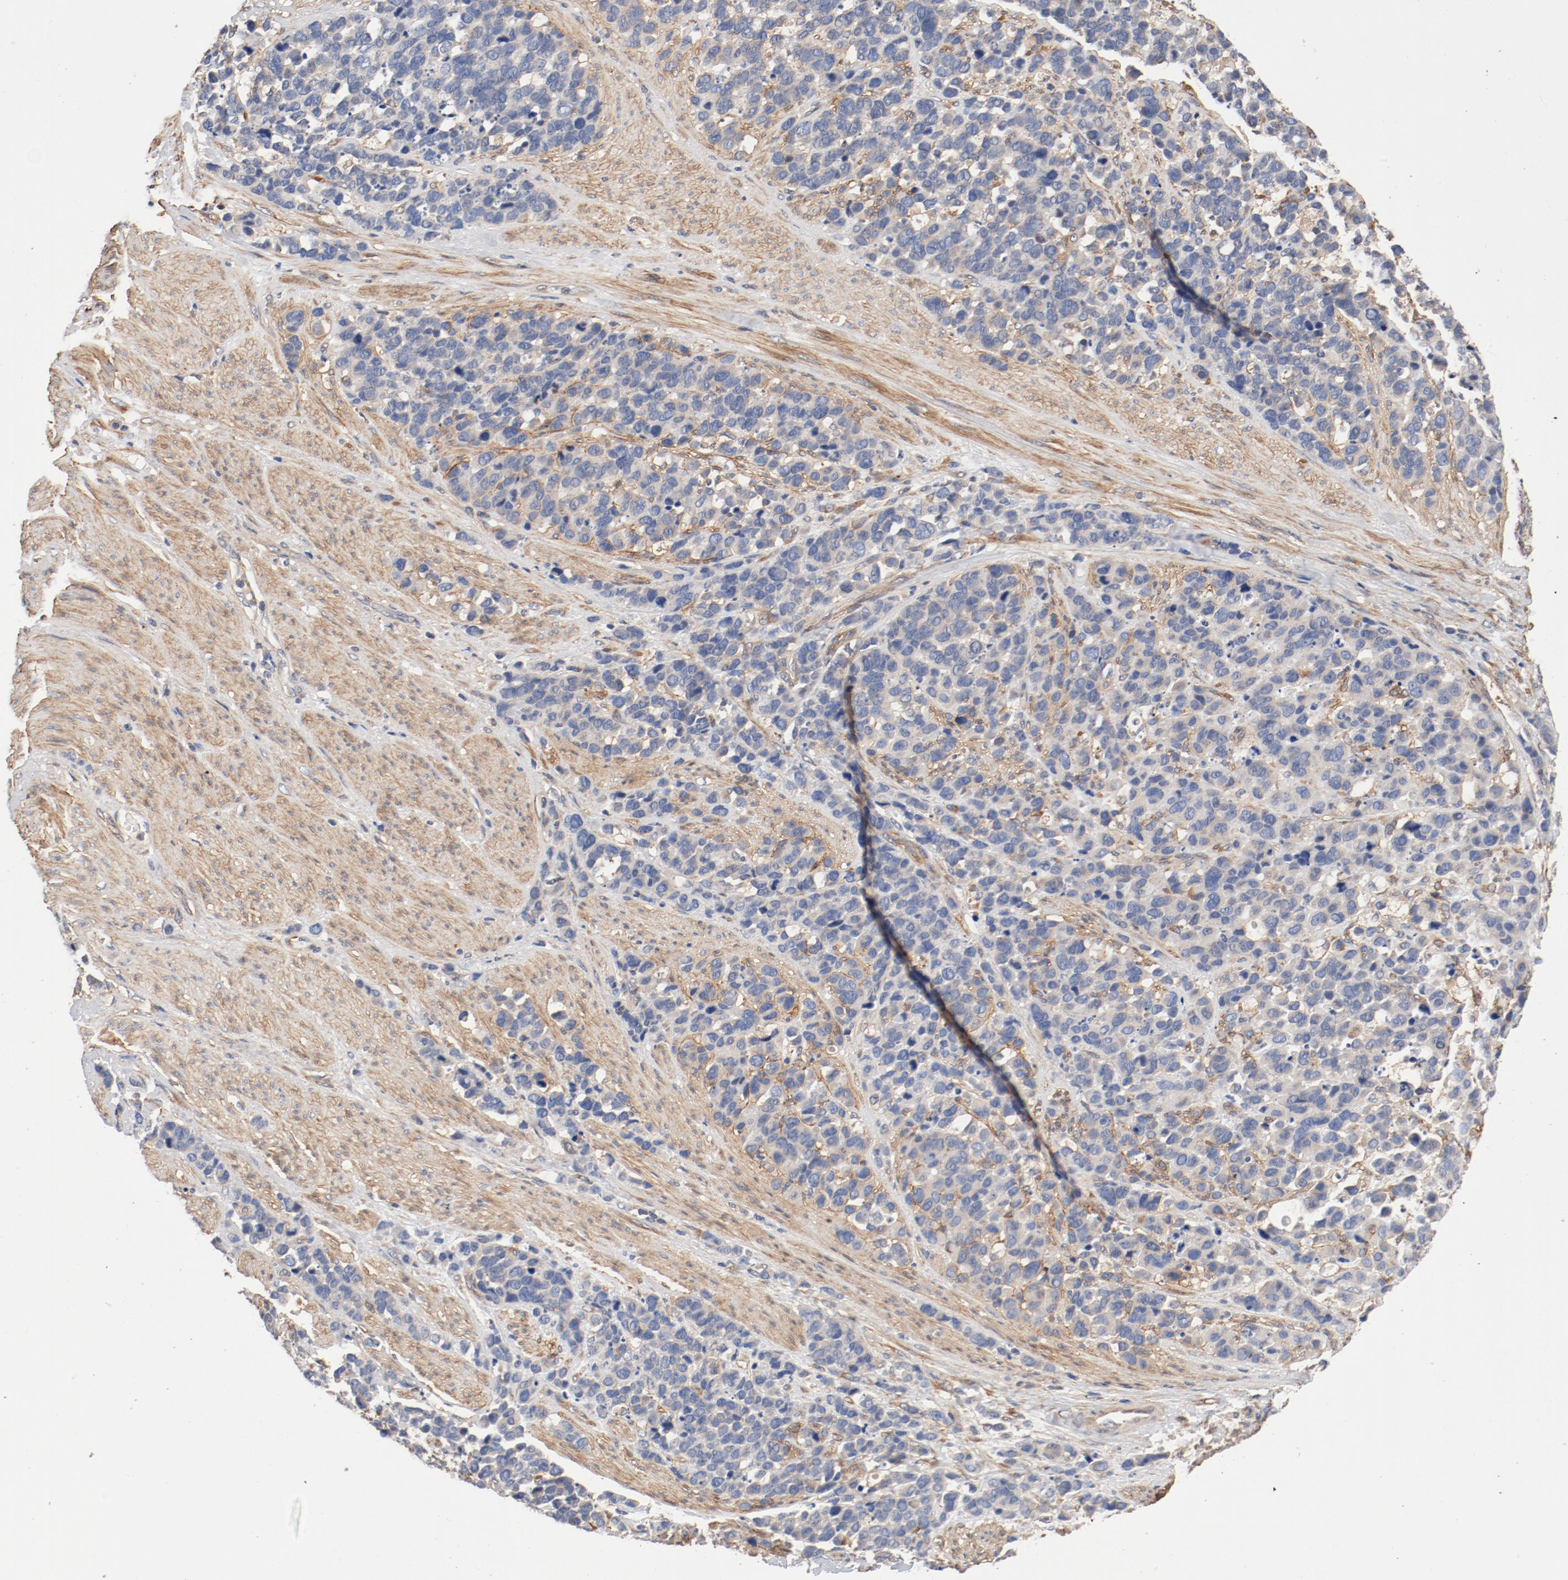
{"staining": {"intensity": "negative", "quantity": "none", "location": "none"}, "tissue": "stomach cancer", "cell_type": "Tumor cells", "image_type": "cancer", "snomed": [{"axis": "morphology", "description": "Adenocarcinoma, NOS"}, {"axis": "topography", "description": "Stomach, upper"}], "caption": "High magnification brightfield microscopy of stomach cancer (adenocarcinoma) stained with DAB (3,3'-diaminobenzidine) (brown) and counterstained with hematoxylin (blue): tumor cells show no significant positivity.", "gene": "ILK", "patient": {"sex": "male", "age": 71}}